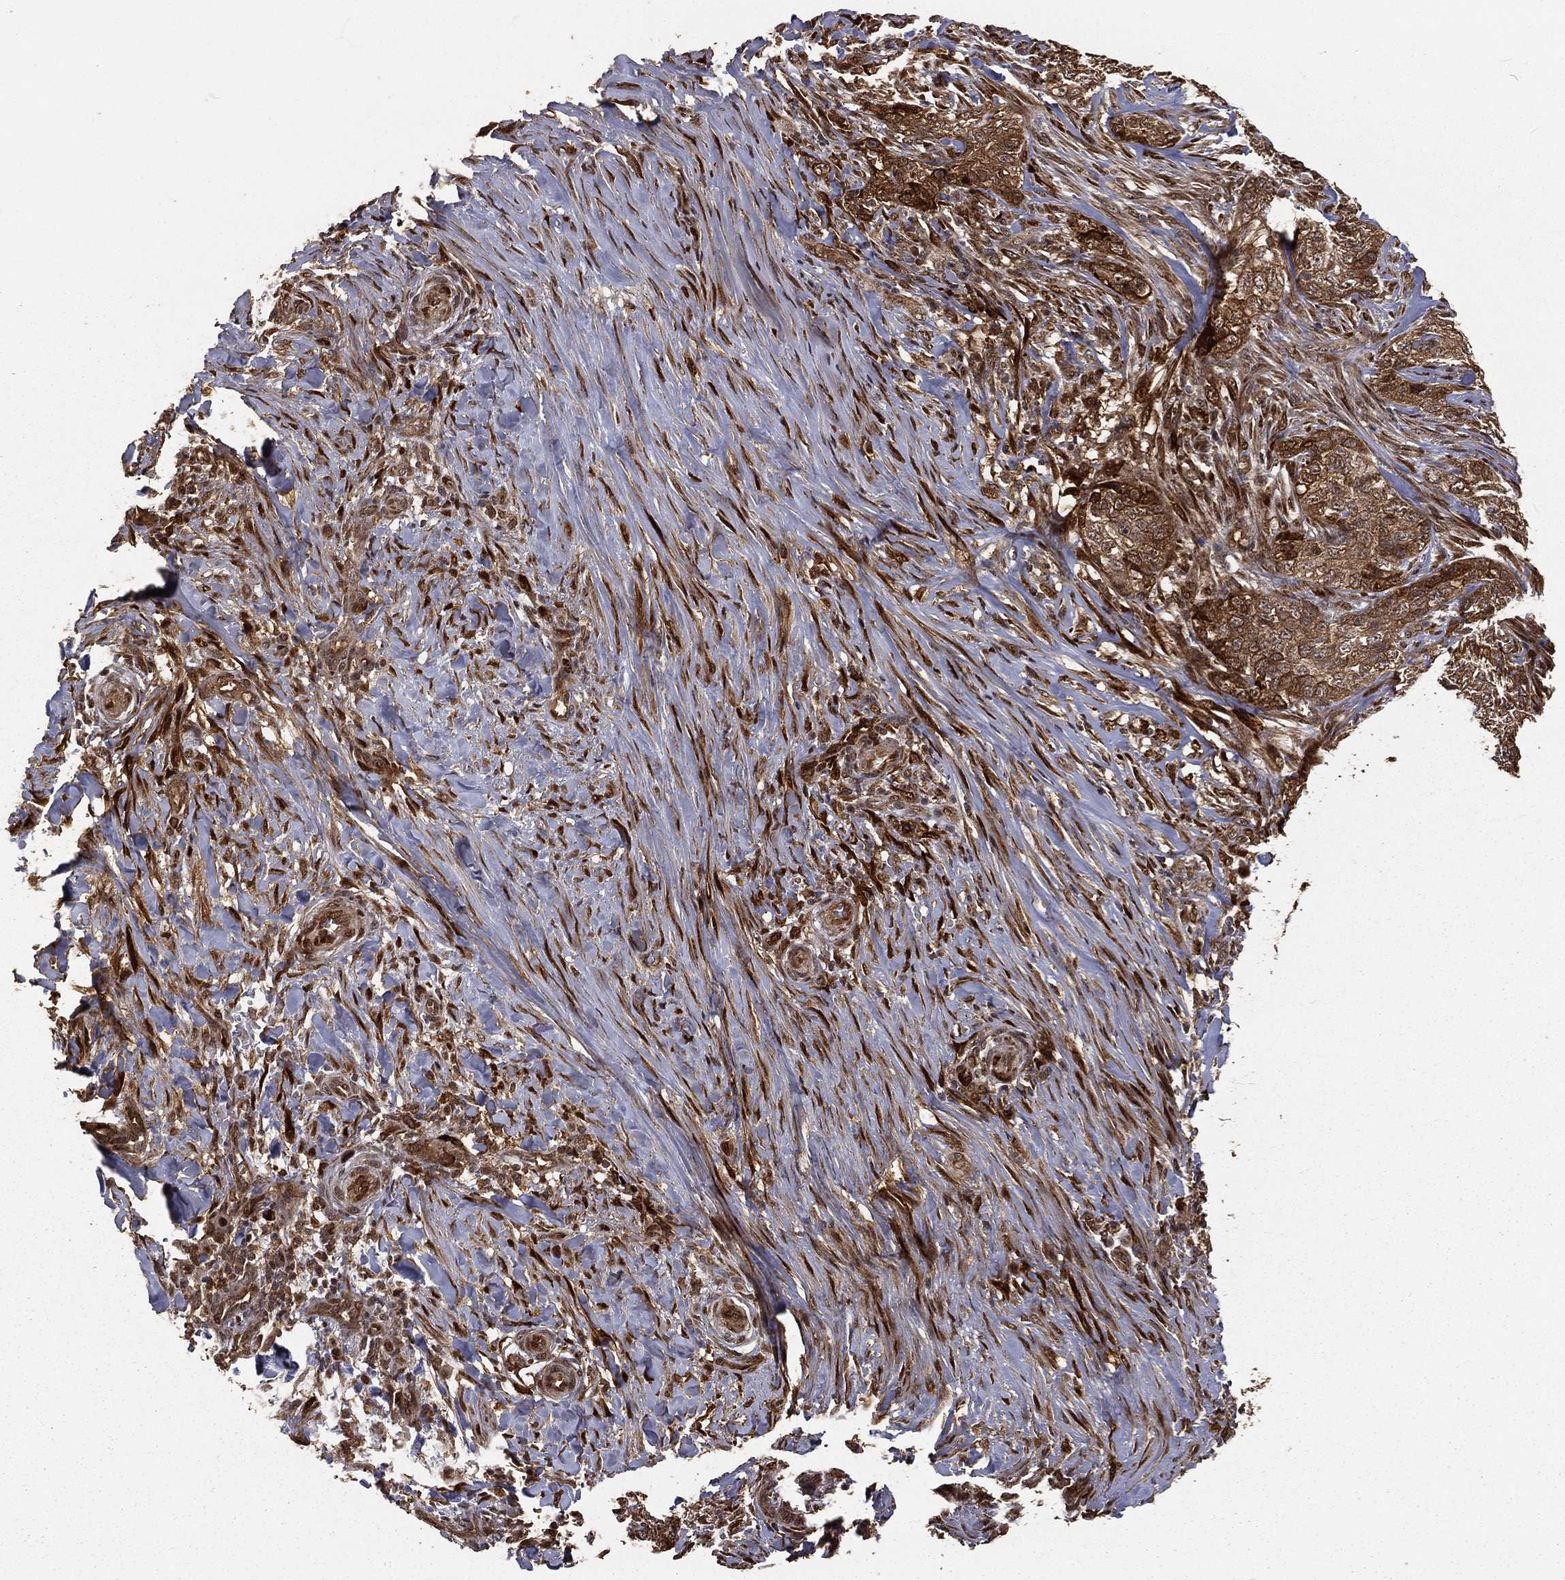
{"staining": {"intensity": "strong", "quantity": "25%-75%", "location": "cytoplasmic/membranous,nuclear"}, "tissue": "skin cancer", "cell_type": "Tumor cells", "image_type": "cancer", "snomed": [{"axis": "morphology", "description": "Basal cell carcinoma"}, {"axis": "topography", "description": "Skin"}], "caption": "About 25%-75% of tumor cells in skin cancer display strong cytoplasmic/membranous and nuclear protein staining as visualized by brown immunohistochemical staining.", "gene": "MAPK1", "patient": {"sex": "female", "age": 69}}